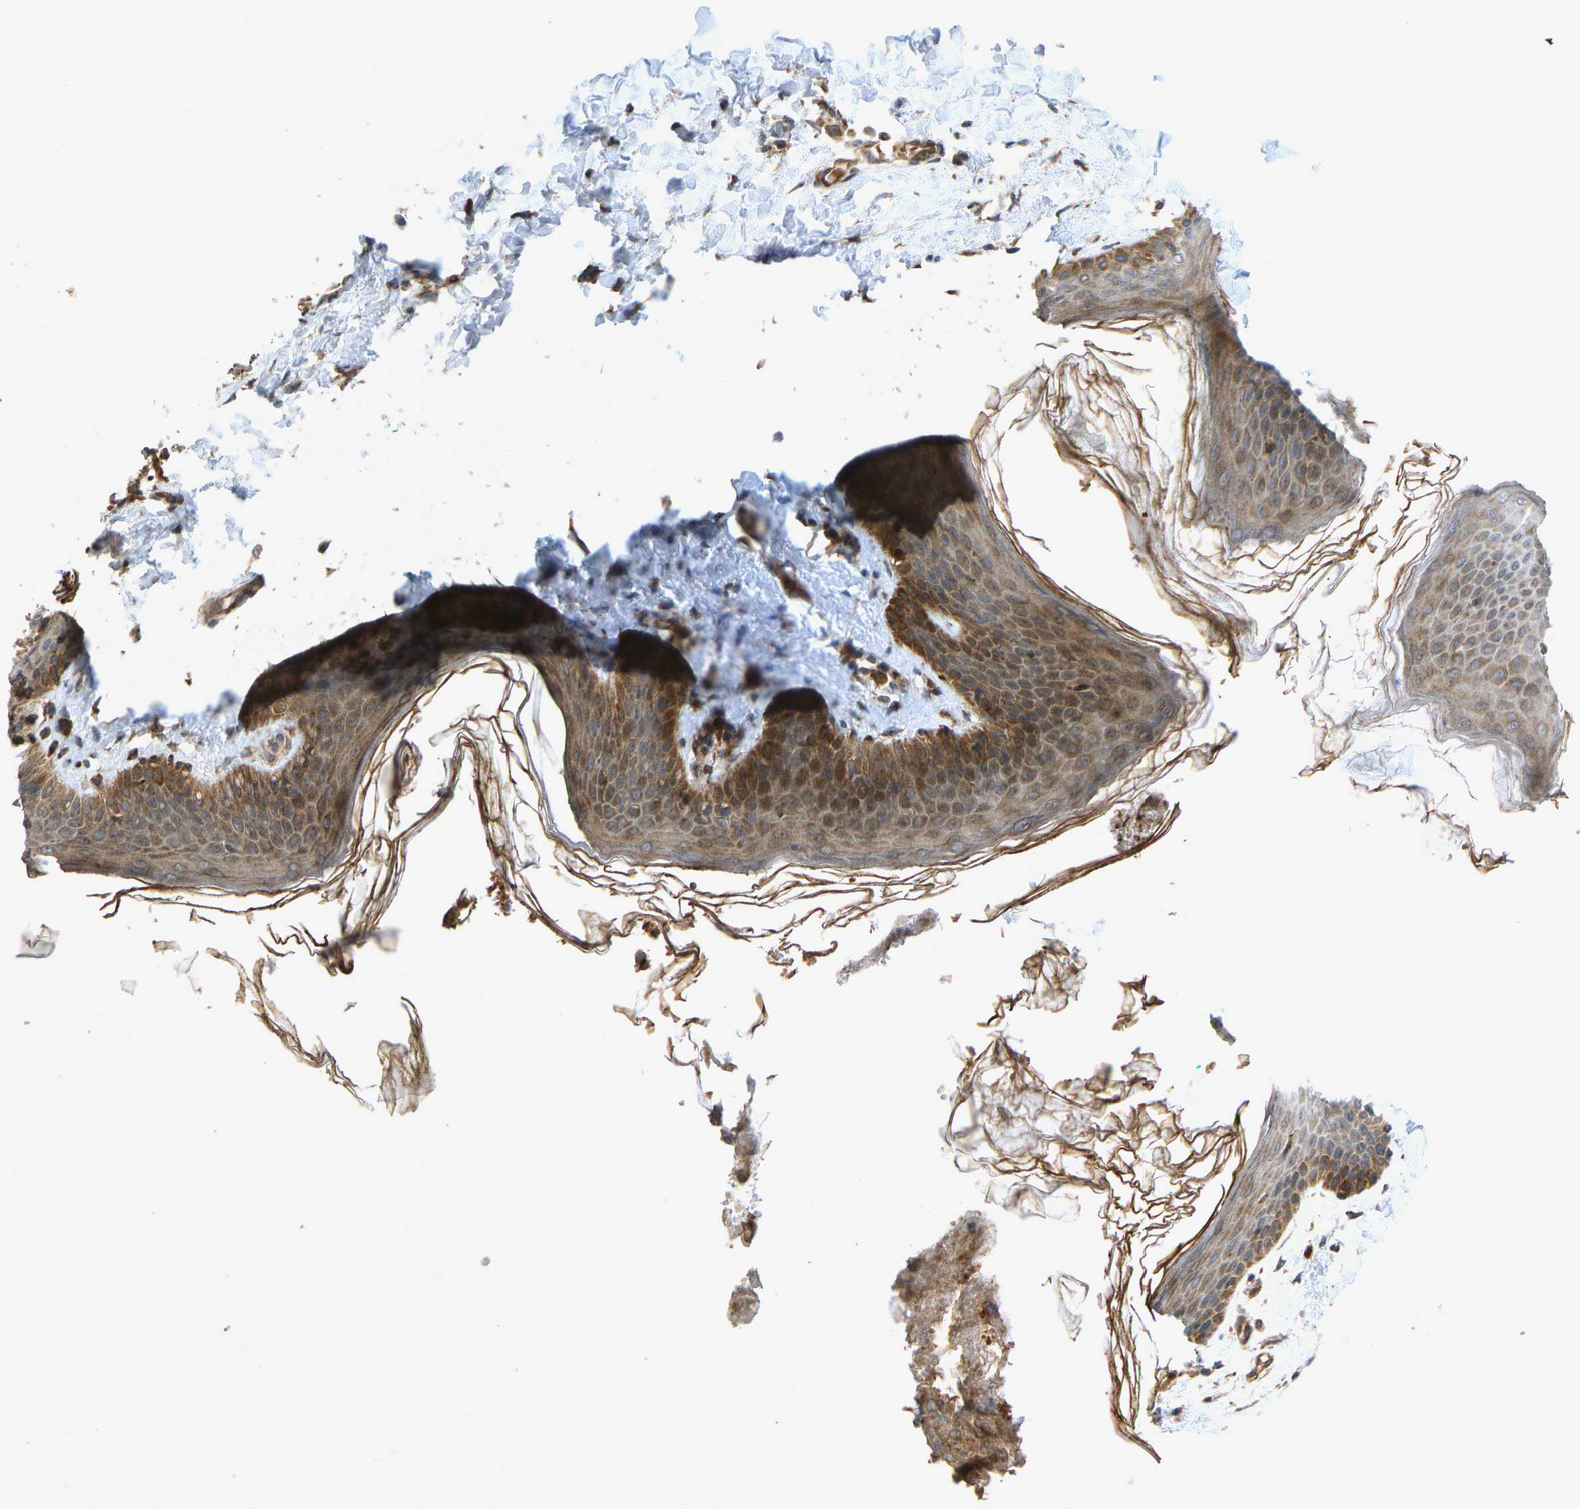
{"staining": {"intensity": "moderate", "quantity": ">75%", "location": "cytoplasmic/membranous"}, "tissue": "skin", "cell_type": "Epidermal cells", "image_type": "normal", "snomed": [{"axis": "morphology", "description": "Normal tissue, NOS"}, {"axis": "topography", "description": "Vulva"}], "caption": "Skin stained with DAB immunohistochemistry reveals medium levels of moderate cytoplasmic/membranous staining in approximately >75% of epidermal cells. The staining was performed using DAB, with brown indicating positive protein expression. Nuclei are stained blue with hematoxylin.", "gene": "RPN2", "patient": {"sex": "female", "age": 66}}